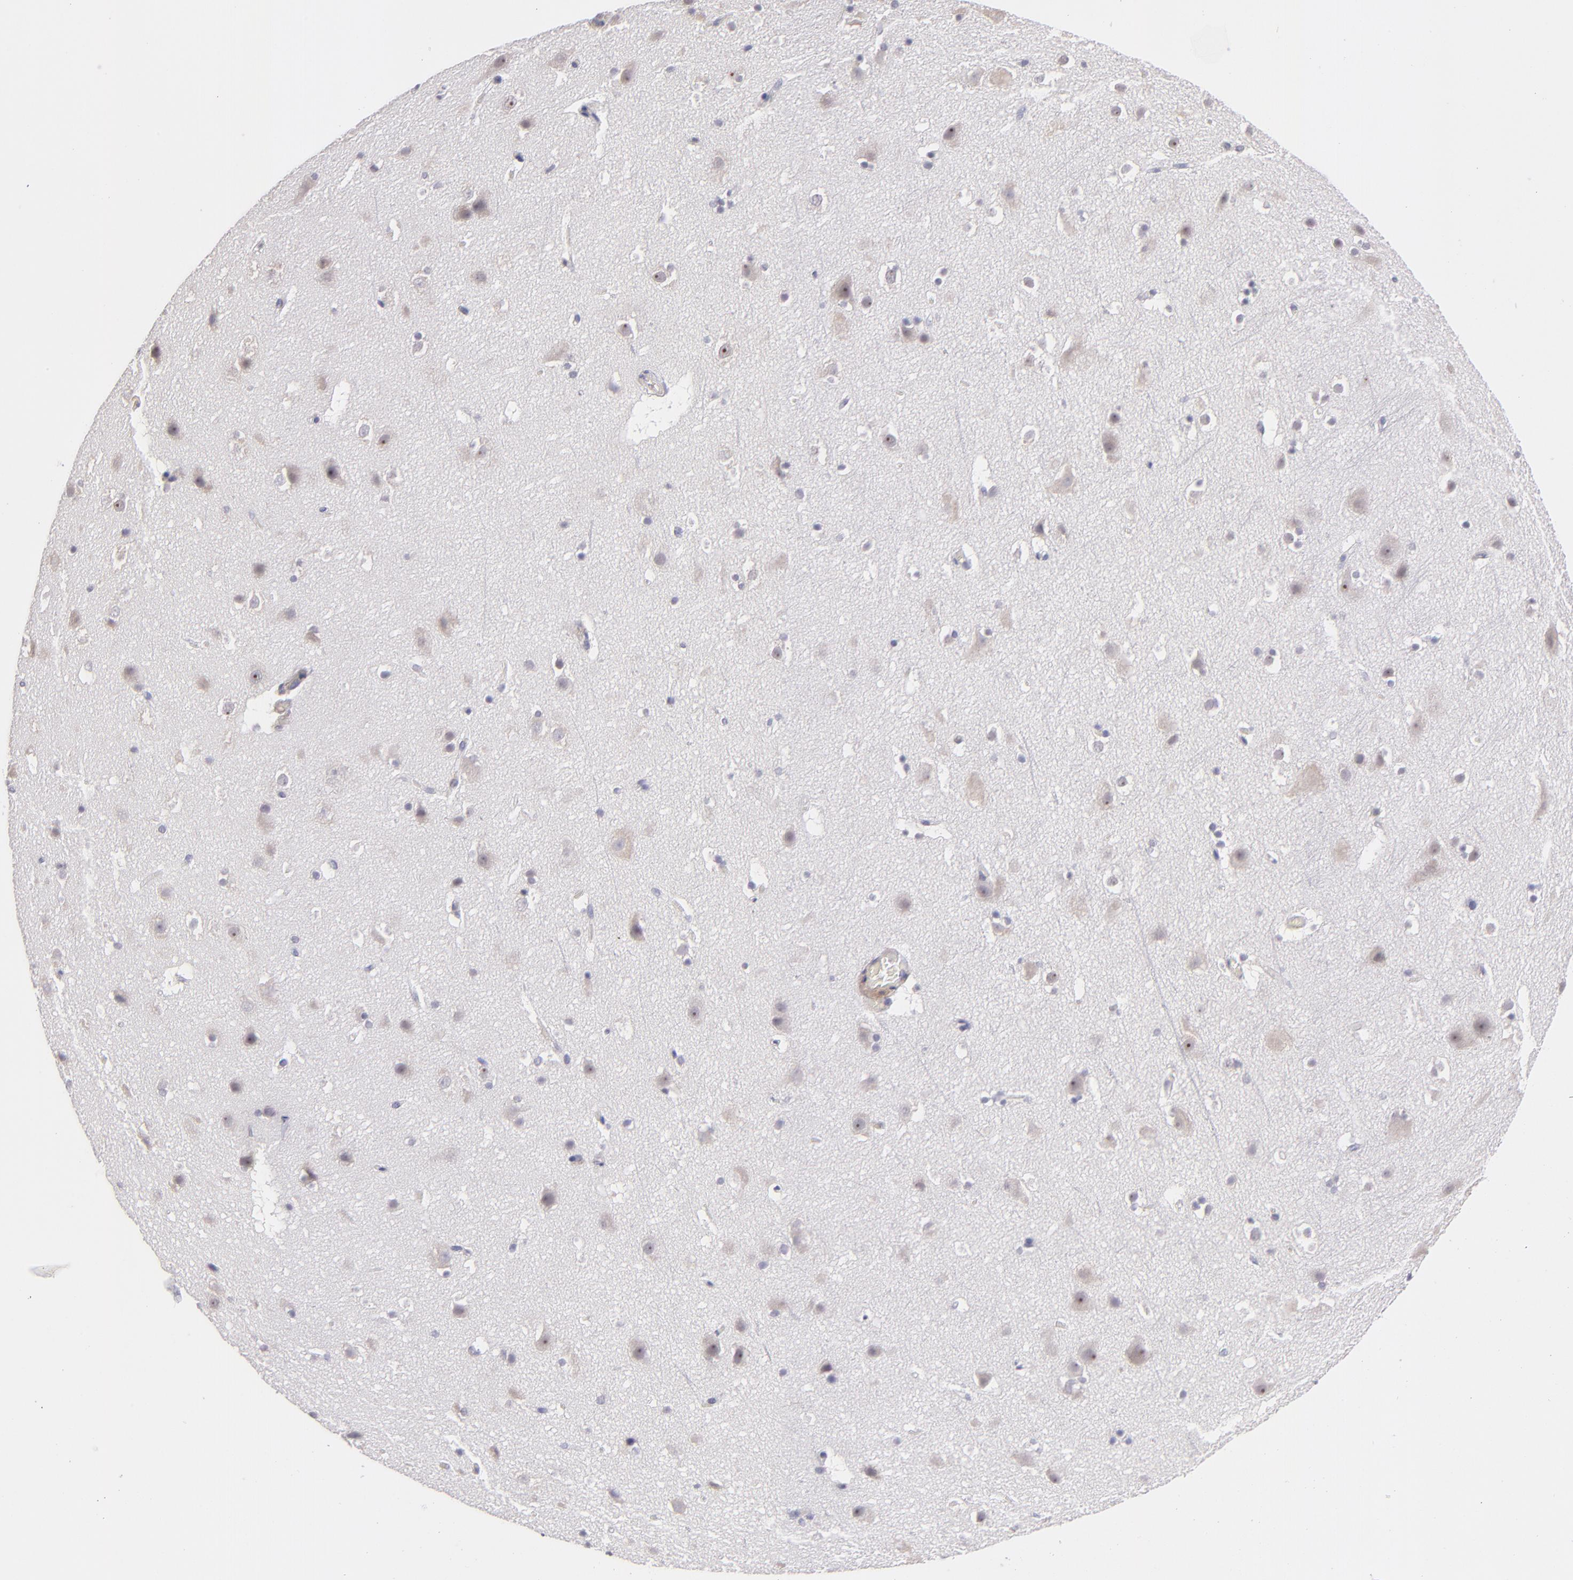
{"staining": {"intensity": "negative", "quantity": "none", "location": "none"}, "tissue": "cerebral cortex", "cell_type": "Endothelial cells", "image_type": "normal", "snomed": [{"axis": "morphology", "description": "Normal tissue, NOS"}, {"axis": "topography", "description": "Cerebral cortex"}], "caption": "Histopathology image shows no protein positivity in endothelial cells of benign cerebral cortex.", "gene": "THBD", "patient": {"sex": "male", "age": 45}}